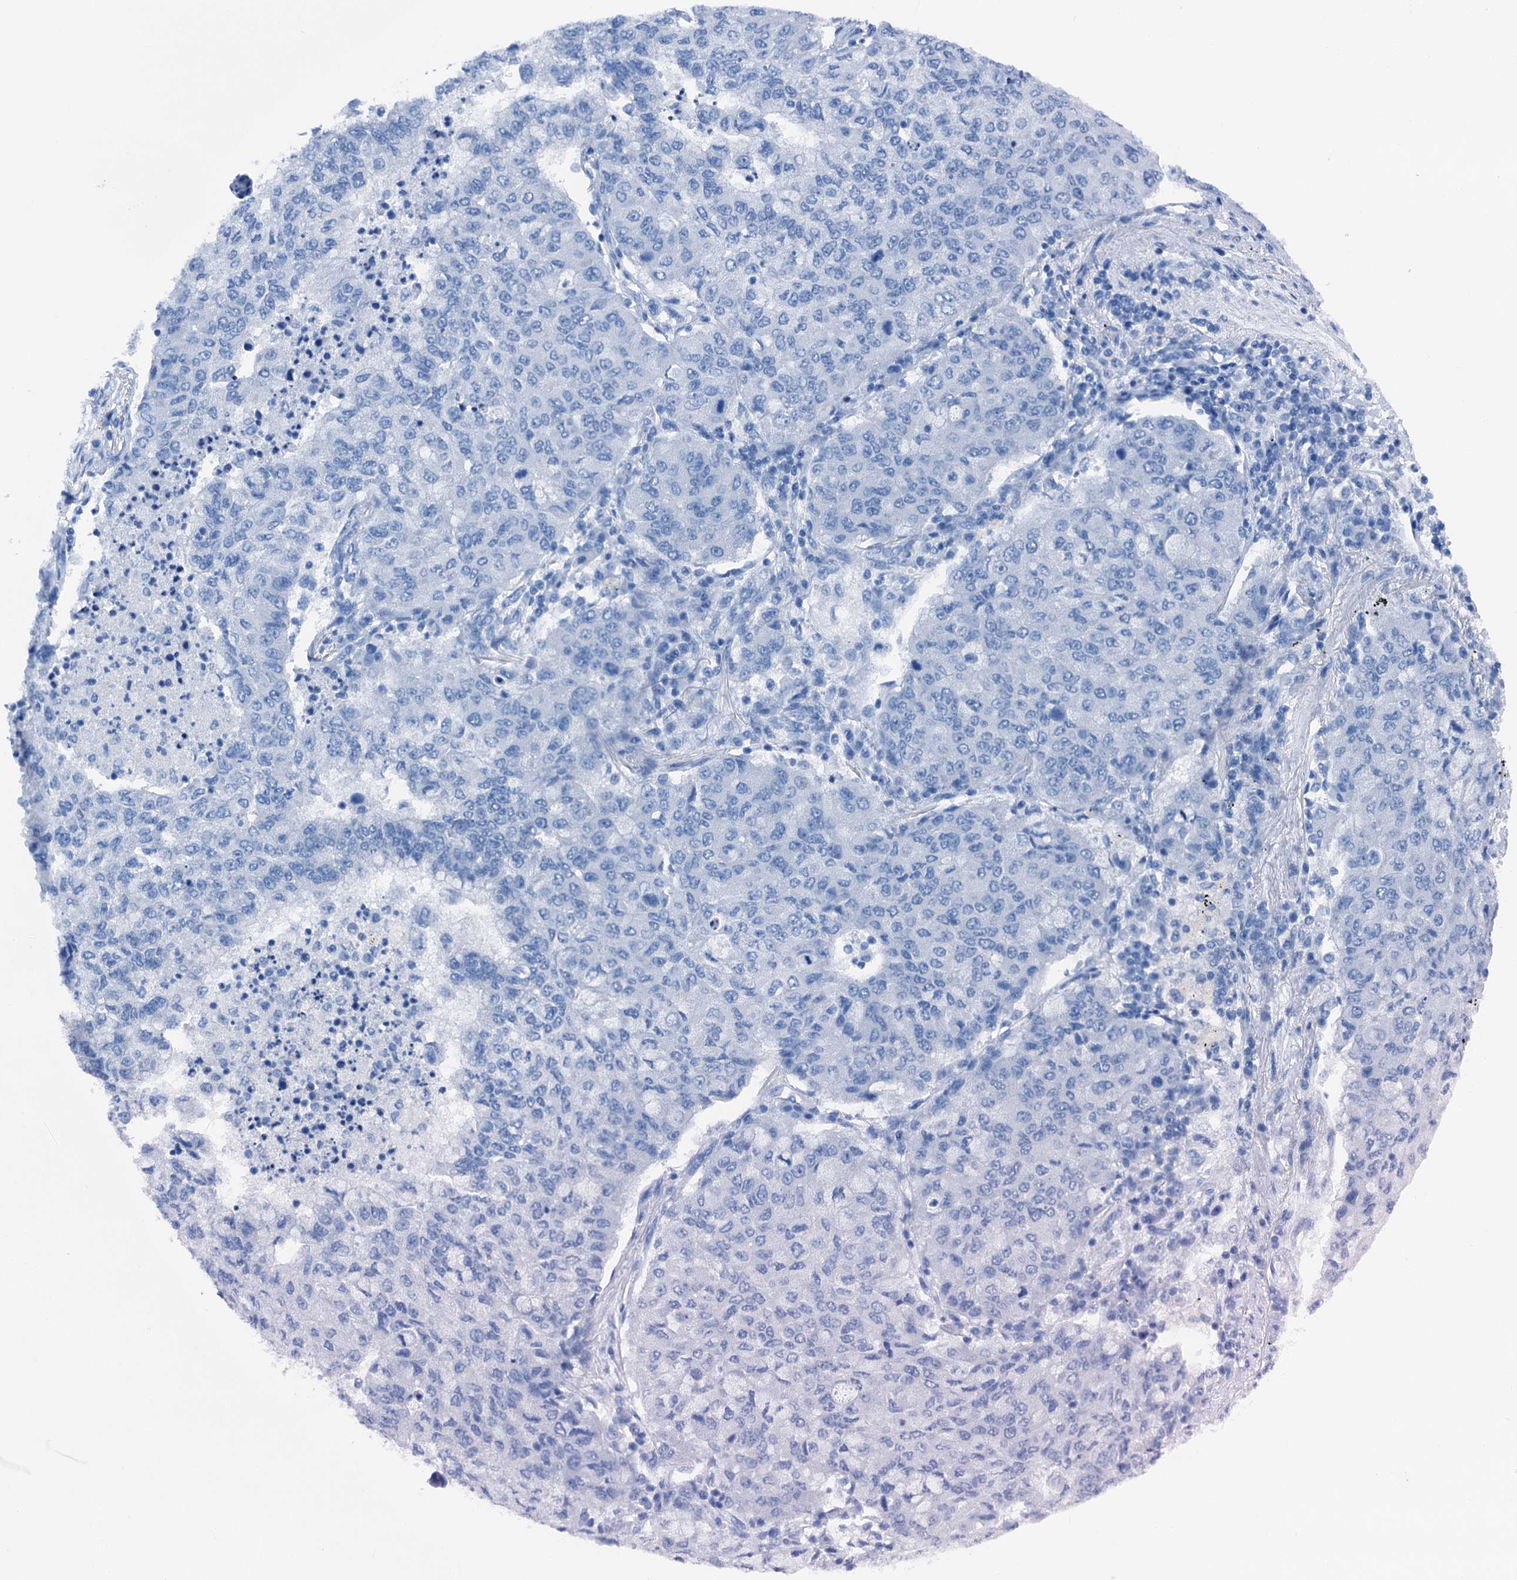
{"staining": {"intensity": "negative", "quantity": "none", "location": "none"}, "tissue": "lung cancer", "cell_type": "Tumor cells", "image_type": "cancer", "snomed": [{"axis": "morphology", "description": "Squamous cell carcinoma, NOS"}, {"axis": "topography", "description": "Lung"}], "caption": "High magnification brightfield microscopy of lung squamous cell carcinoma stained with DAB (3,3'-diaminobenzidine) (brown) and counterstained with hematoxylin (blue): tumor cells show no significant expression.", "gene": "CBLN3", "patient": {"sex": "male", "age": 74}}